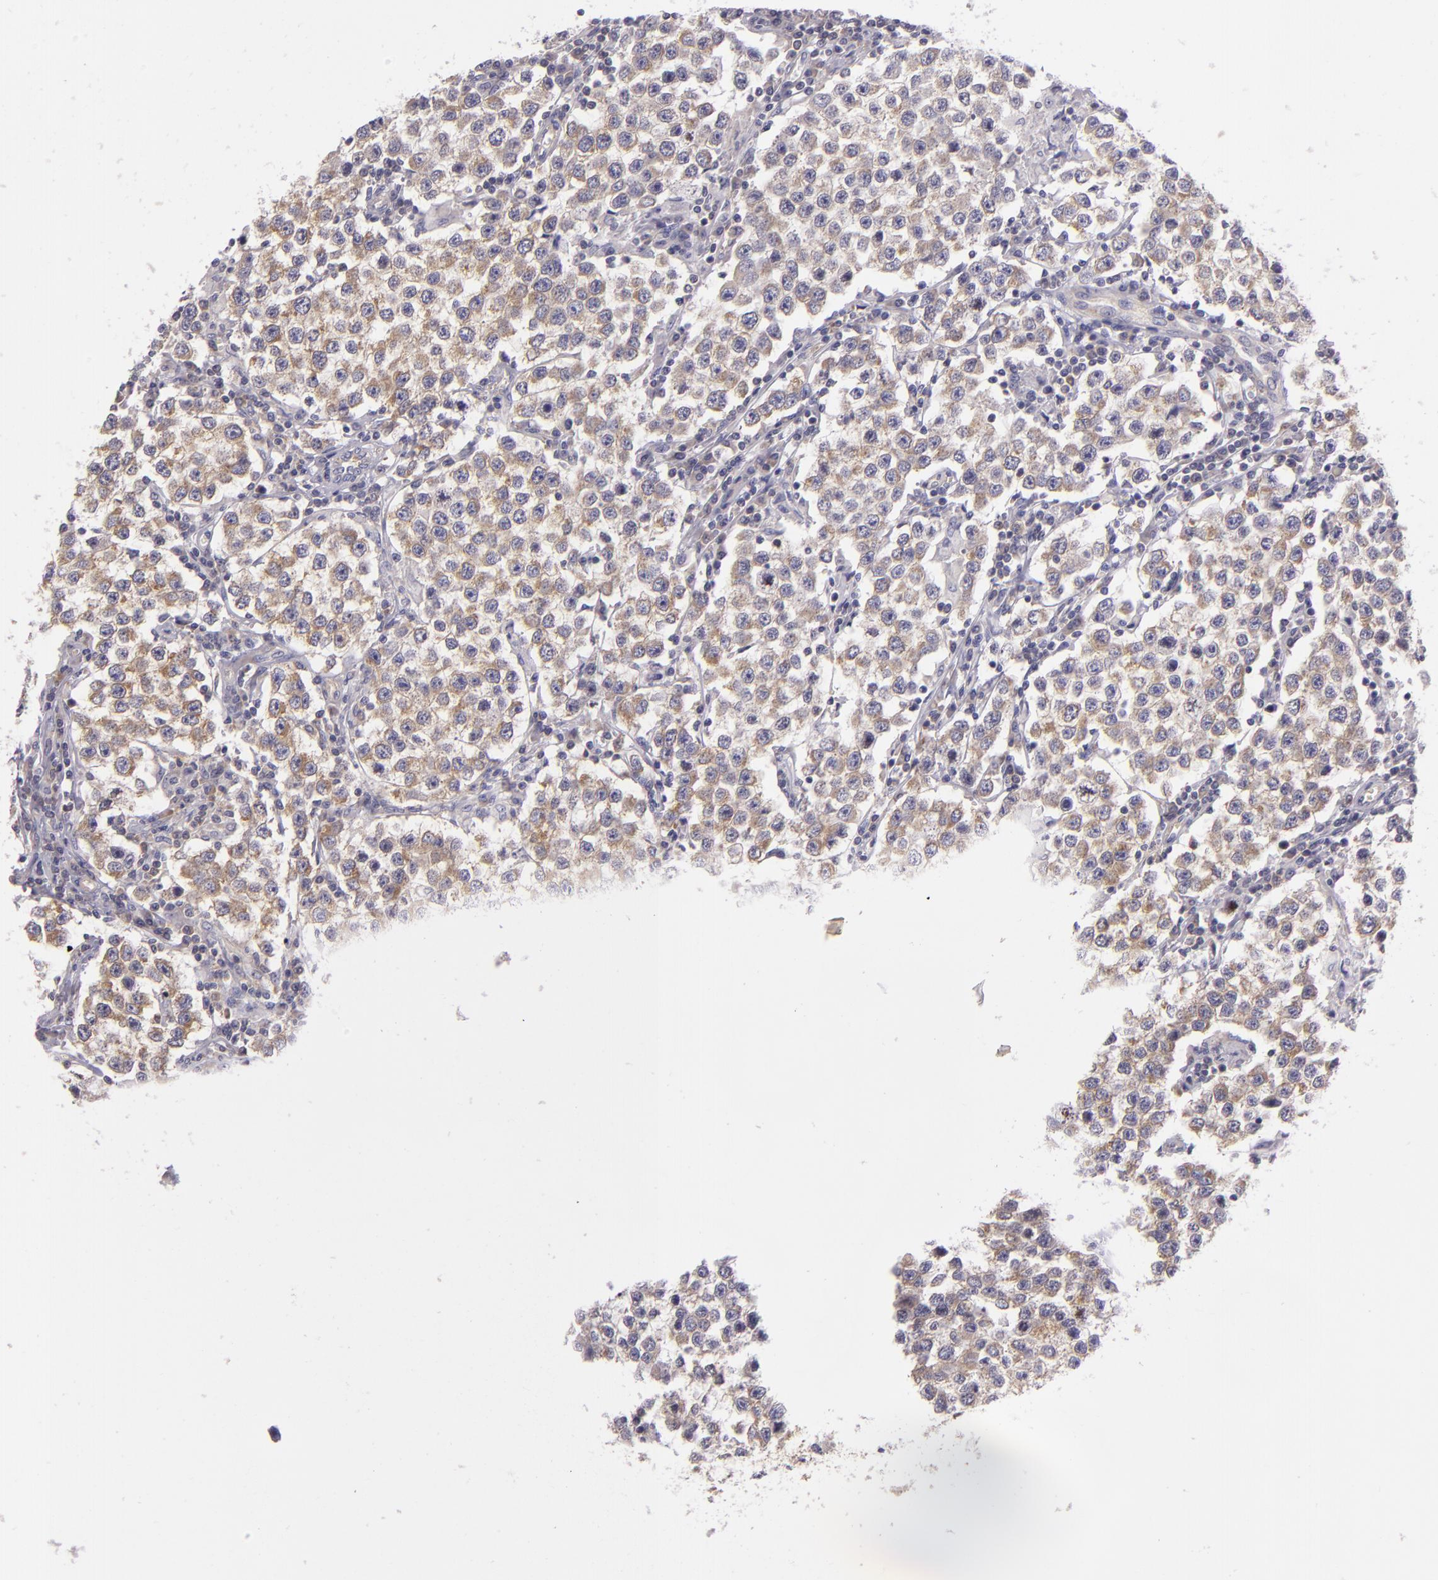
{"staining": {"intensity": "moderate", "quantity": "25%-75%", "location": "cytoplasmic/membranous"}, "tissue": "testis cancer", "cell_type": "Tumor cells", "image_type": "cancer", "snomed": [{"axis": "morphology", "description": "Seminoma, NOS"}, {"axis": "topography", "description": "Testis"}], "caption": "Seminoma (testis) tissue exhibits moderate cytoplasmic/membranous staining in approximately 25%-75% of tumor cells, visualized by immunohistochemistry.", "gene": "UPF3B", "patient": {"sex": "male", "age": 36}}